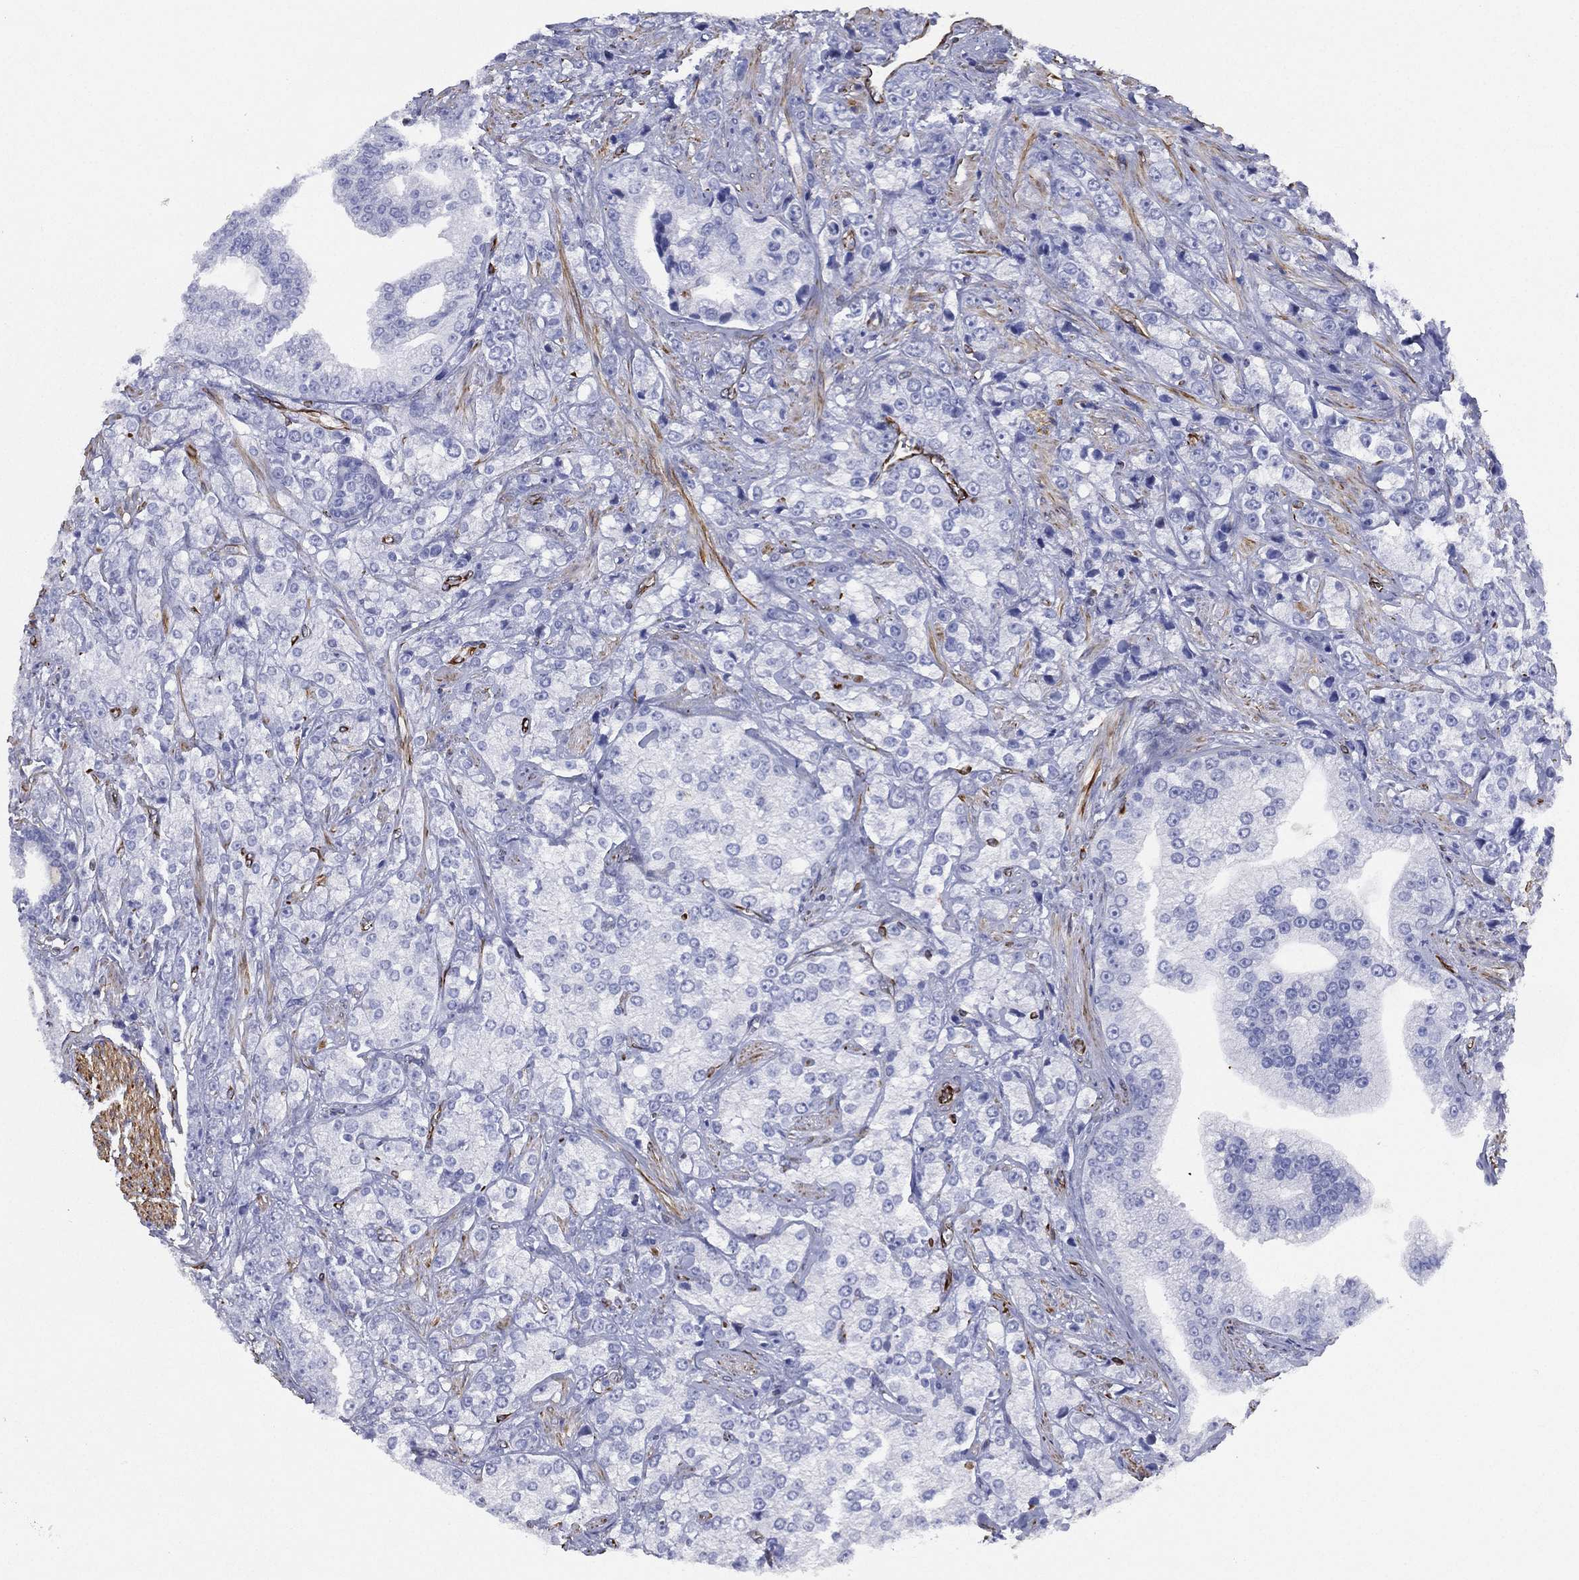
{"staining": {"intensity": "negative", "quantity": "none", "location": "none"}, "tissue": "prostate cancer", "cell_type": "Tumor cells", "image_type": "cancer", "snomed": [{"axis": "morphology", "description": "Adenocarcinoma, NOS"}, {"axis": "topography", "description": "Prostate and seminal vesicle, NOS"}, {"axis": "topography", "description": "Prostate"}], "caption": "IHC photomicrograph of human prostate cancer stained for a protein (brown), which displays no expression in tumor cells. Brightfield microscopy of immunohistochemistry (IHC) stained with DAB (3,3'-diaminobenzidine) (brown) and hematoxylin (blue), captured at high magnification.", "gene": "MAS1", "patient": {"sex": "male", "age": 68}}